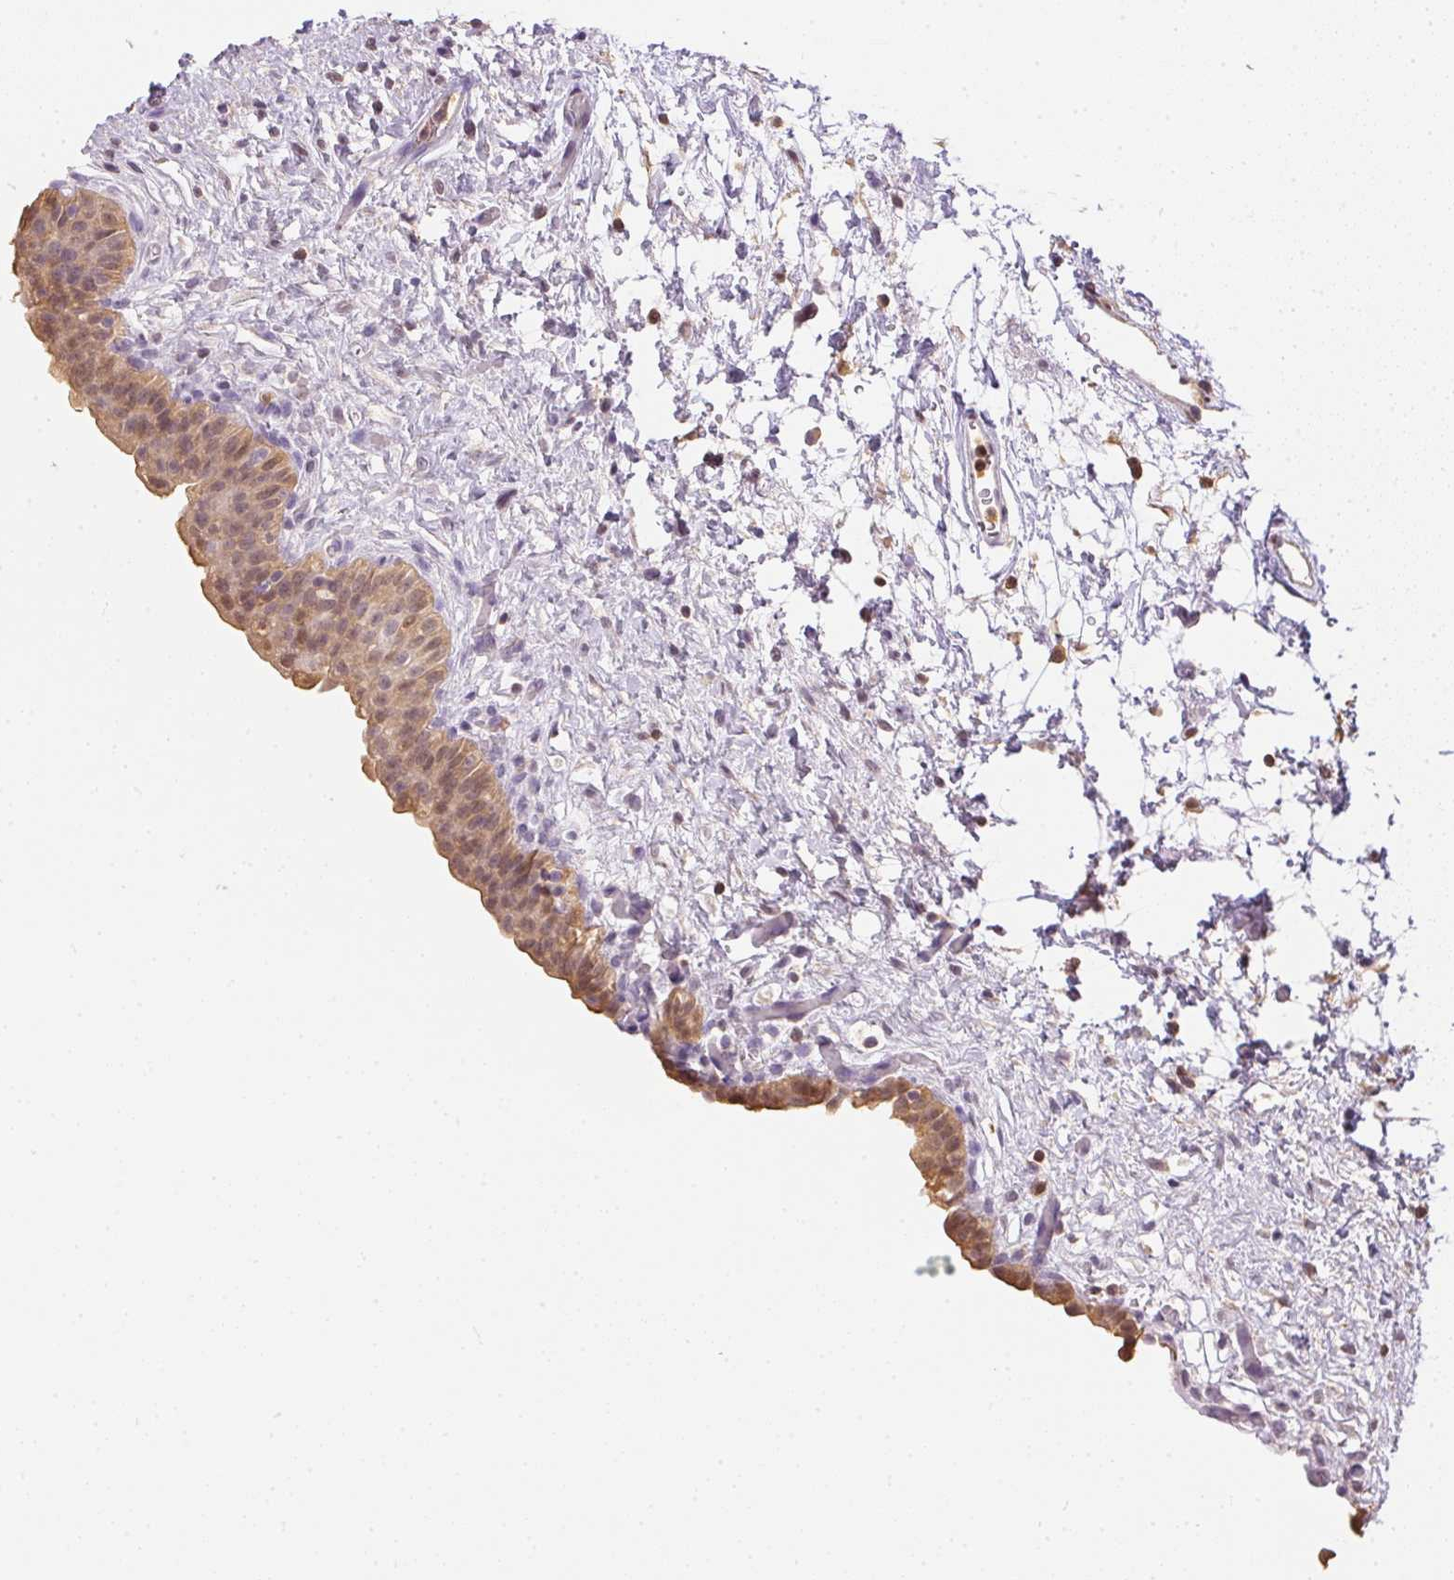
{"staining": {"intensity": "weak", "quantity": "25%-75%", "location": "cytoplasmic/membranous,nuclear"}, "tissue": "urinary bladder", "cell_type": "Urothelial cells", "image_type": "normal", "snomed": [{"axis": "morphology", "description": "Normal tissue, NOS"}, {"axis": "topography", "description": "Urinary bladder"}], "caption": "Immunohistochemistry (IHC) (DAB) staining of unremarkable urinary bladder shows weak cytoplasmic/membranous,nuclear protein positivity in approximately 25%-75% of urothelial cells. (brown staining indicates protein expression, while blue staining denotes nuclei).", "gene": "S100A3", "patient": {"sex": "male", "age": 69}}